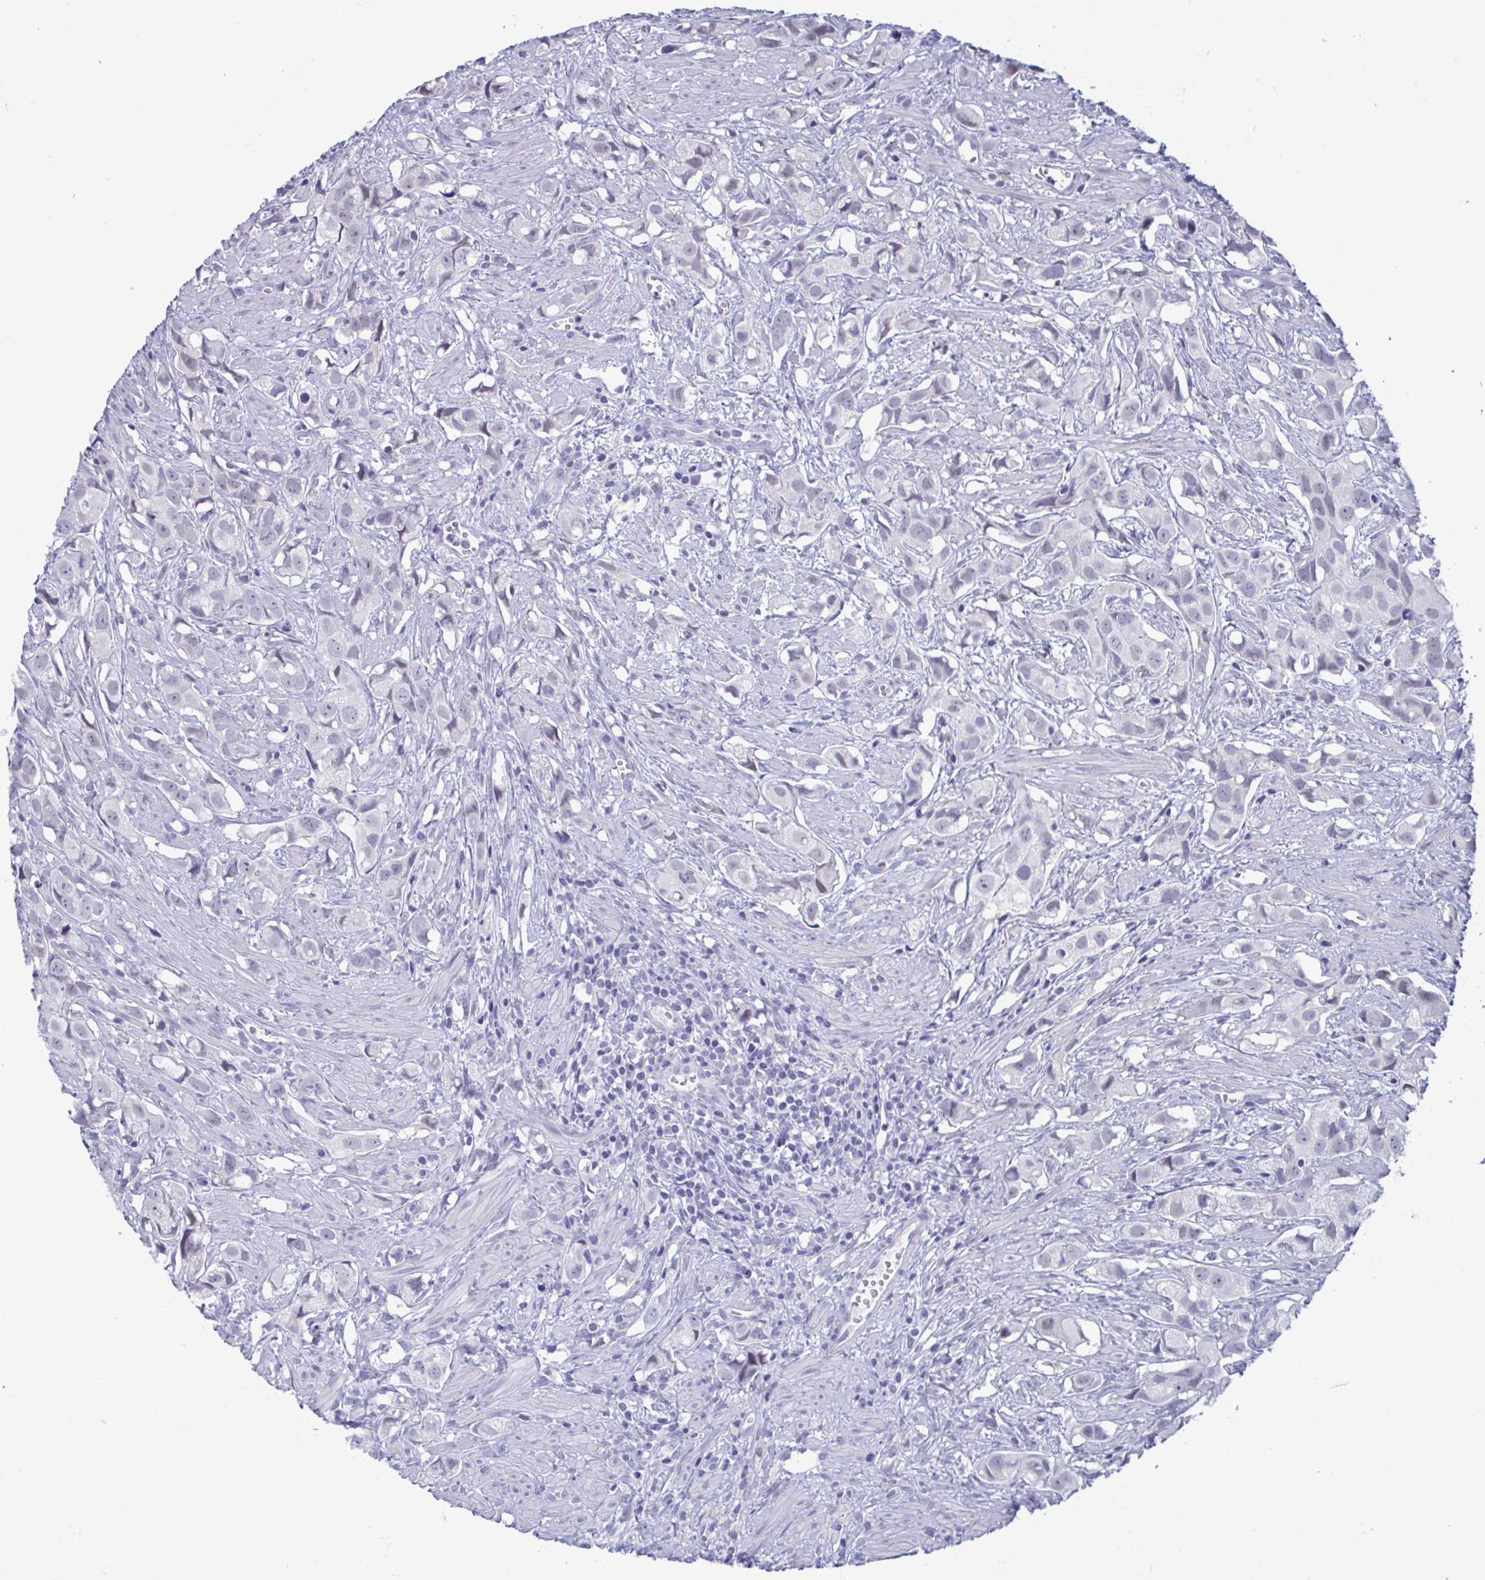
{"staining": {"intensity": "negative", "quantity": "none", "location": "none"}, "tissue": "prostate cancer", "cell_type": "Tumor cells", "image_type": "cancer", "snomed": [{"axis": "morphology", "description": "Adenocarcinoma, High grade"}, {"axis": "topography", "description": "Prostate"}], "caption": "IHC photomicrograph of neoplastic tissue: prostate high-grade adenocarcinoma stained with DAB (3,3'-diaminobenzidine) demonstrates no significant protein positivity in tumor cells.", "gene": "PERM1", "patient": {"sex": "male", "age": 58}}